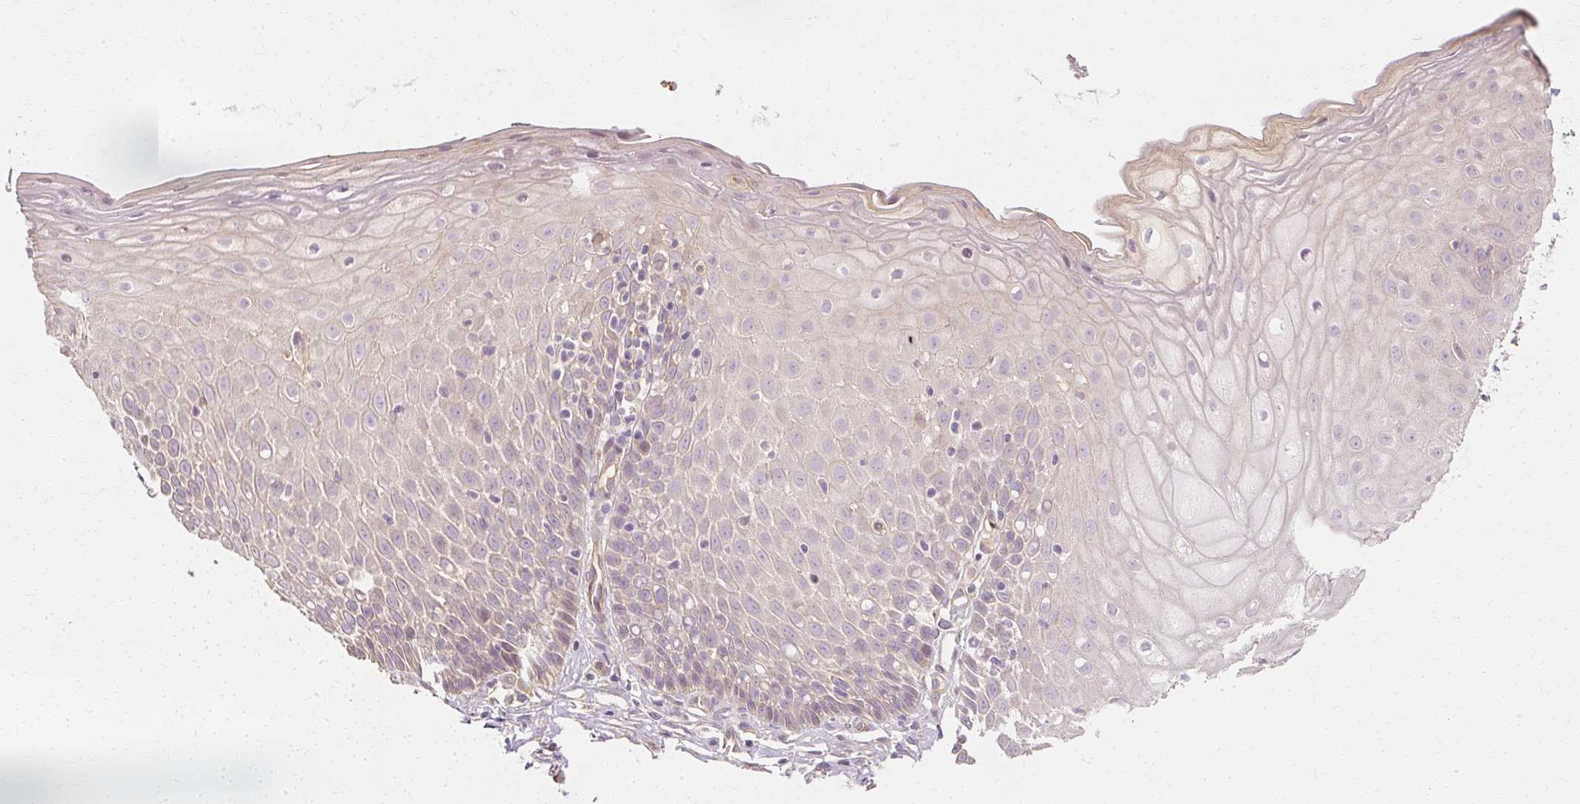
{"staining": {"intensity": "negative", "quantity": "none", "location": "none"}, "tissue": "cervix", "cell_type": "Glandular cells", "image_type": "normal", "snomed": [{"axis": "morphology", "description": "Normal tissue, NOS"}, {"axis": "topography", "description": "Cervix"}], "caption": "This photomicrograph is of normal cervix stained with immunohistochemistry to label a protein in brown with the nuclei are counter-stained blue. There is no expression in glandular cells.", "gene": "GNAQ", "patient": {"sex": "female", "age": 36}}